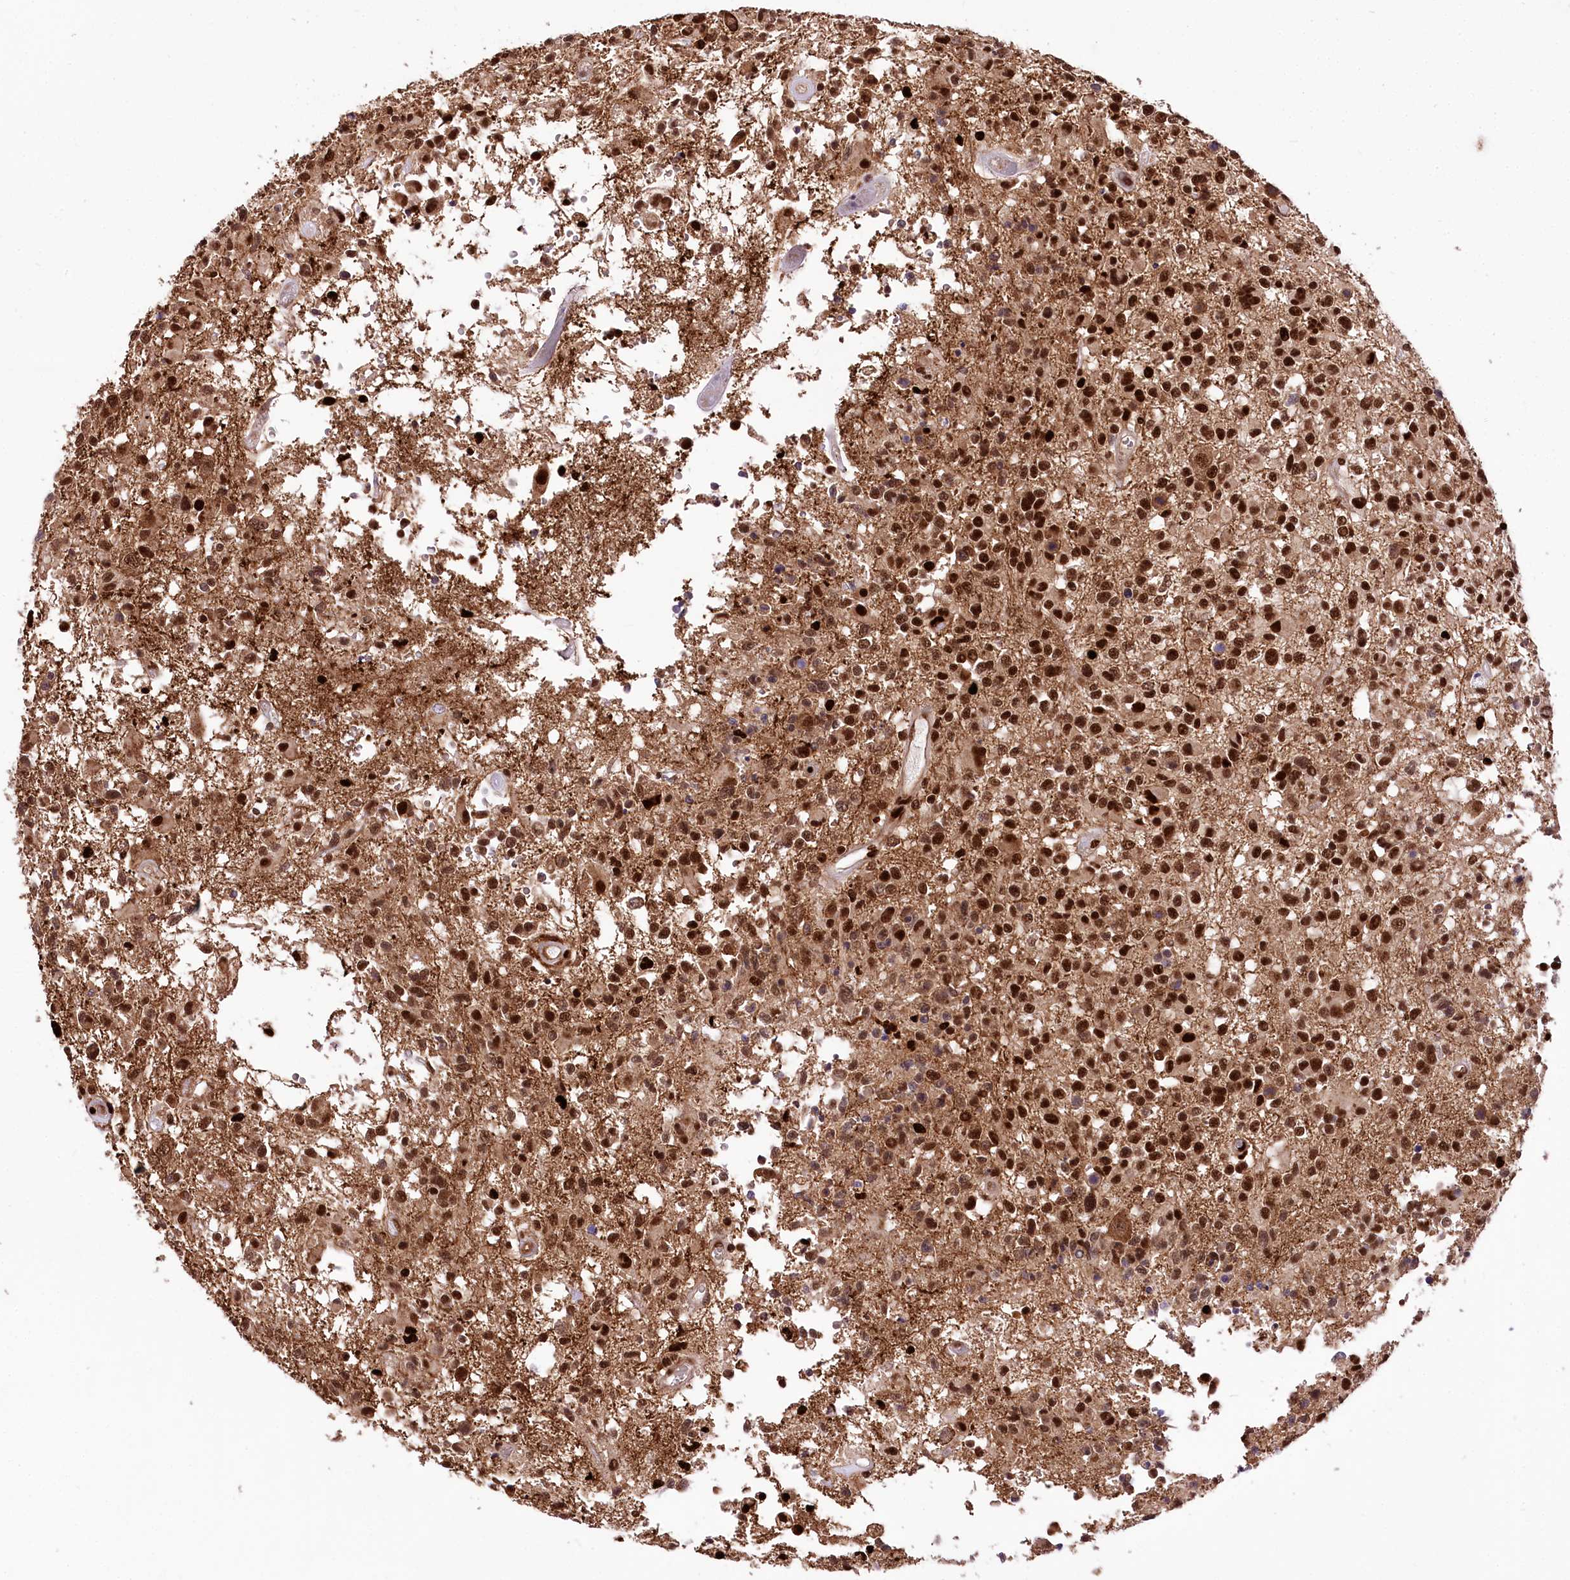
{"staining": {"intensity": "strong", "quantity": ">75%", "location": "nuclear"}, "tissue": "glioma", "cell_type": "Tumor cells", "image_type": "cancer", "snomed": [{"axis": "morphology", "description": "Glioma, malignant, High grade"}, {"axis": "morphology", "description": "Glioblastoma, NOS"}, {"axis": "topography", "description": "Brain"}], "caption": "Immunohistochemical staining of glioblastoma demonstrates strong nuclear protein positivity in approximately >75% of tumor cells.", "gene": "FIGN", "patient": {"sex": "male", "age": 60}}